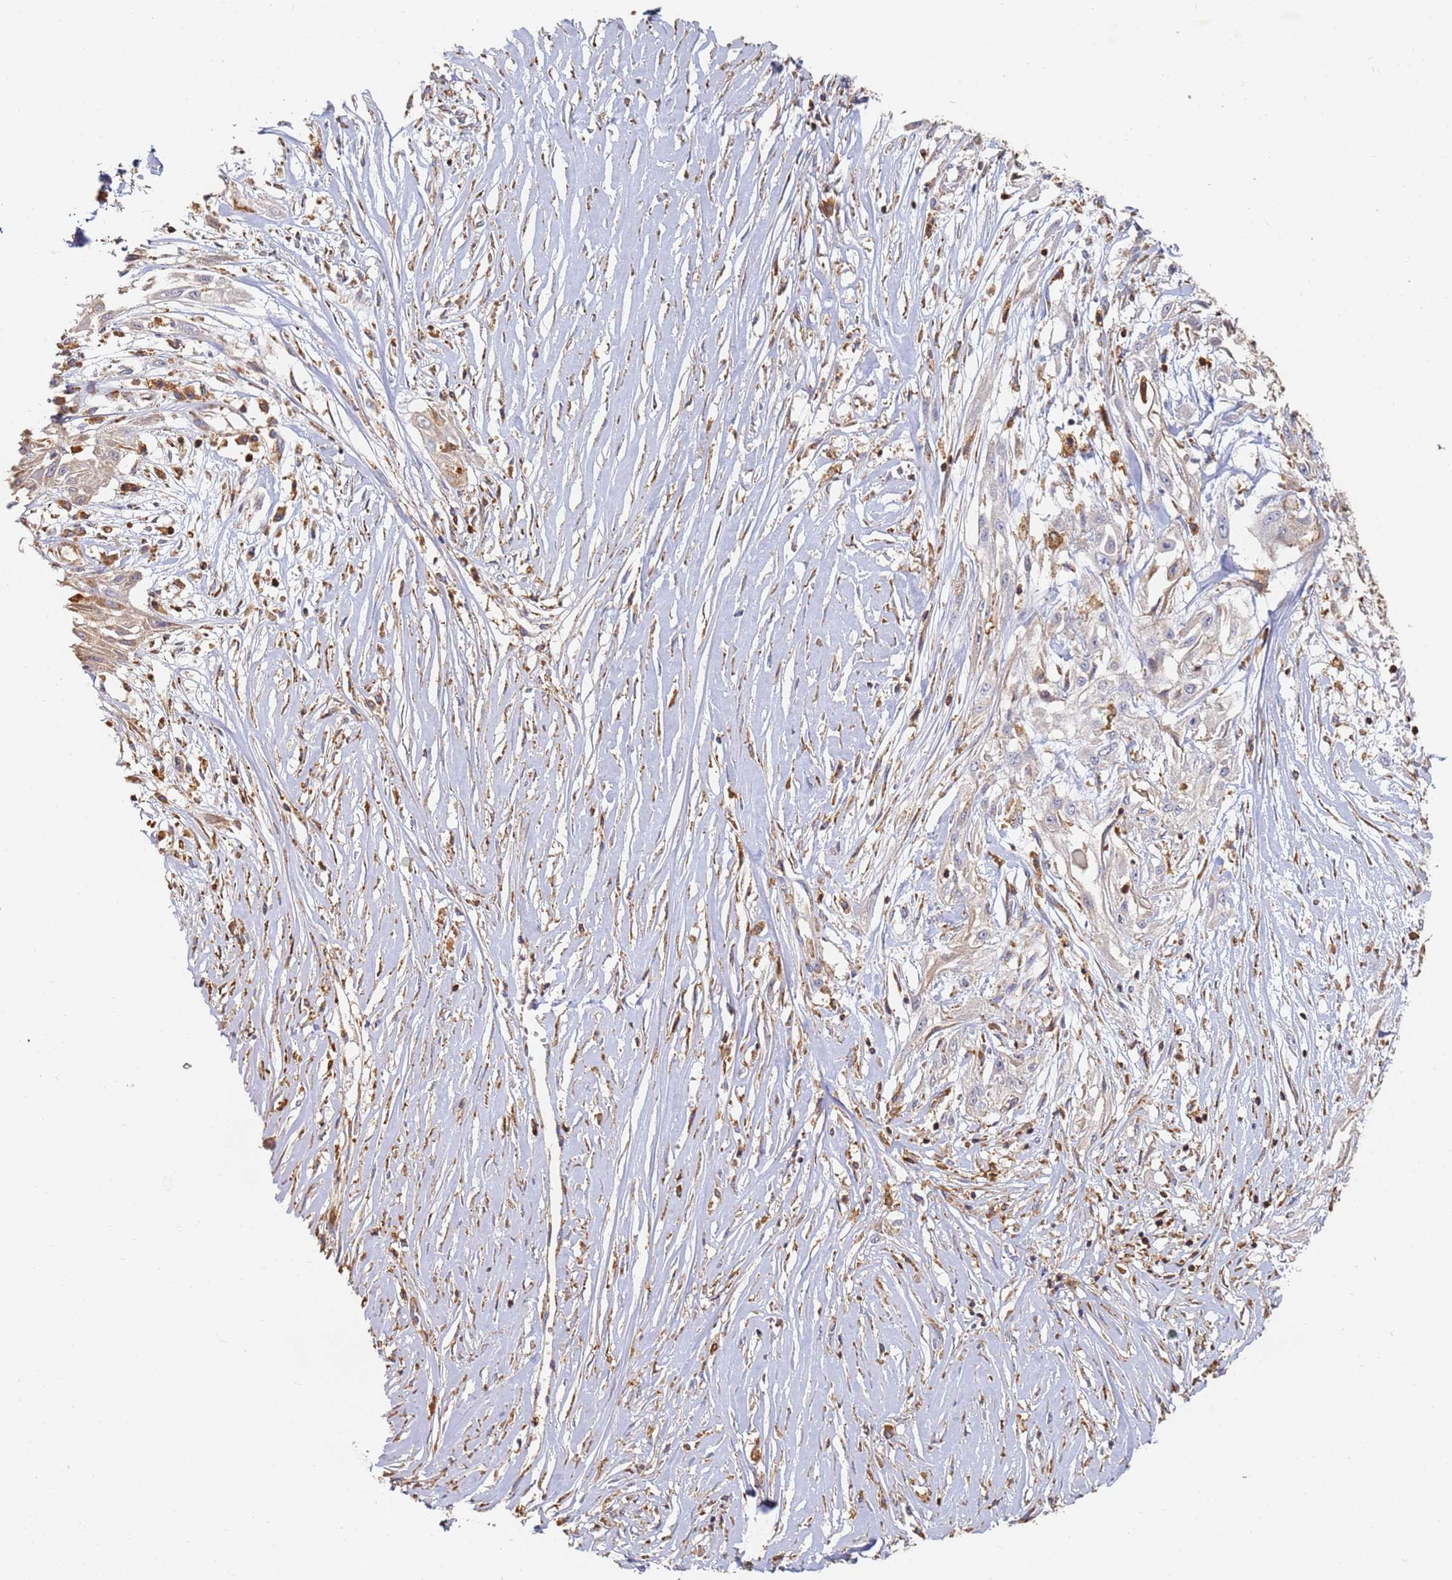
{"staining": {"intensity": "negative", "quantity": "none", "location": "none"}, "tissue": "skin cancer", "cell_type": "Tumor cells", "image_type": "cancer", "snomed": [{"axis": "morphology", "description": "Squamous cell carcinoma, NOS"}, {"axis": "morphology", "description": "Squamous cell carcinoma, metastatic, NOS"}, {"axis": "topography", "description": "Skin"}, {"axis": "topography", "description": "Lymph node"}], "caption": "An image of human skin cancer (metastatic squamous cell carcinoma) is negative for staining in tumor cells. The staining is performed using DAB (3,3'-diaminobenzidine) brown chromogen with nuclei counter-stained in using hematoxylin.", "gene": "BIN2", "patient": {"sex": "male", "age": 75}}